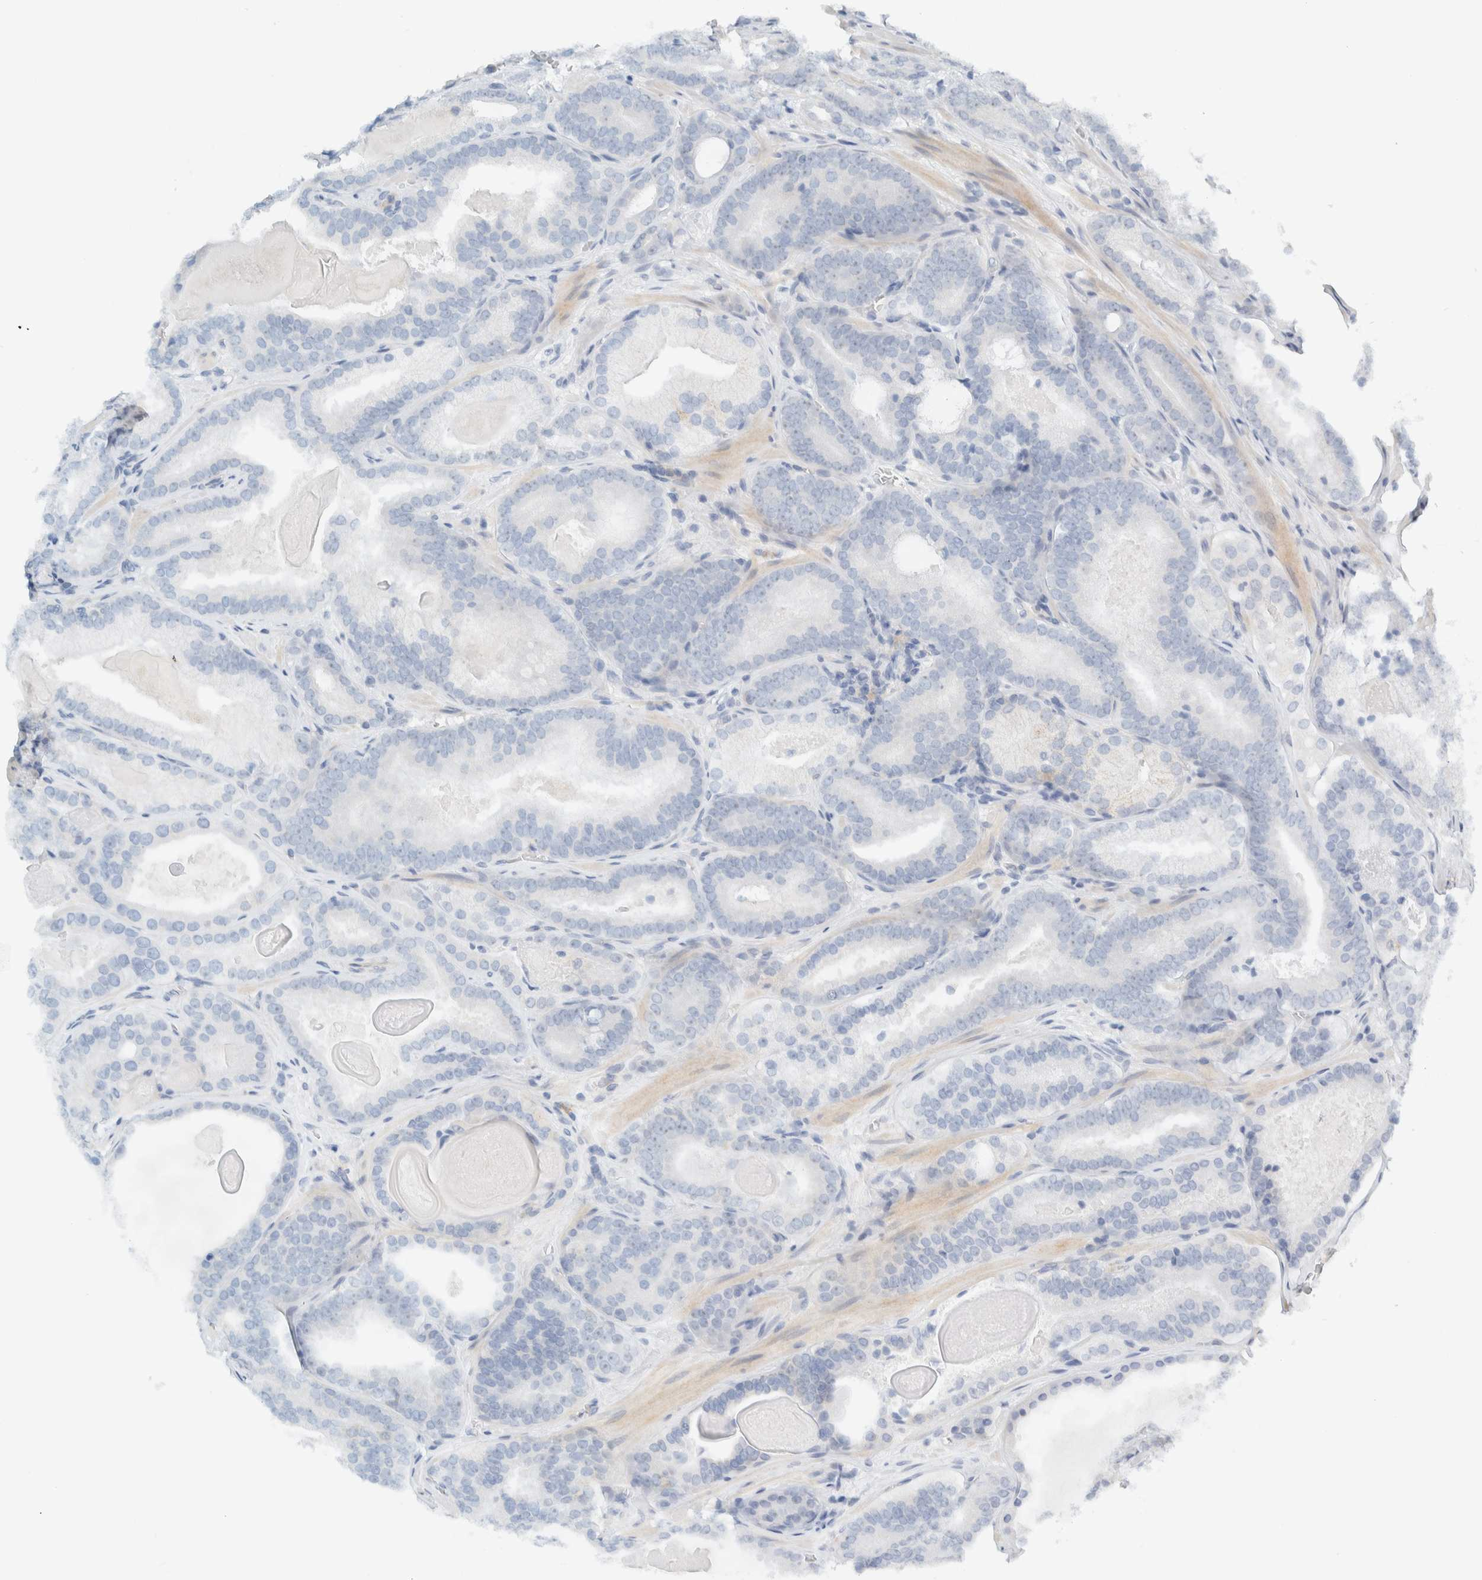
{"staining": {"intensity": "negative", "quantity": "none", "location": "none"}, "tissue": "prostate cancer", "cell_type": "Tumor cells", "image_type": "cancer", "snomed": [{"axis": "morphology", "description": "Adenocarcinoma, High grade"}, {"axis": "topography", "description": "Prostate"}], "caption": "An immunohistochemistry photomicrograph of prostate cancer is shown. There is no staining in tumor cells of prostate cancer. (Stains: DAB immunohistochemistry with hematoxylin counter stain, Microscopy: brightfield microscopy at high magnification).", "gene": "NDE1", "patient": {"sex": "male", "age": 60}}